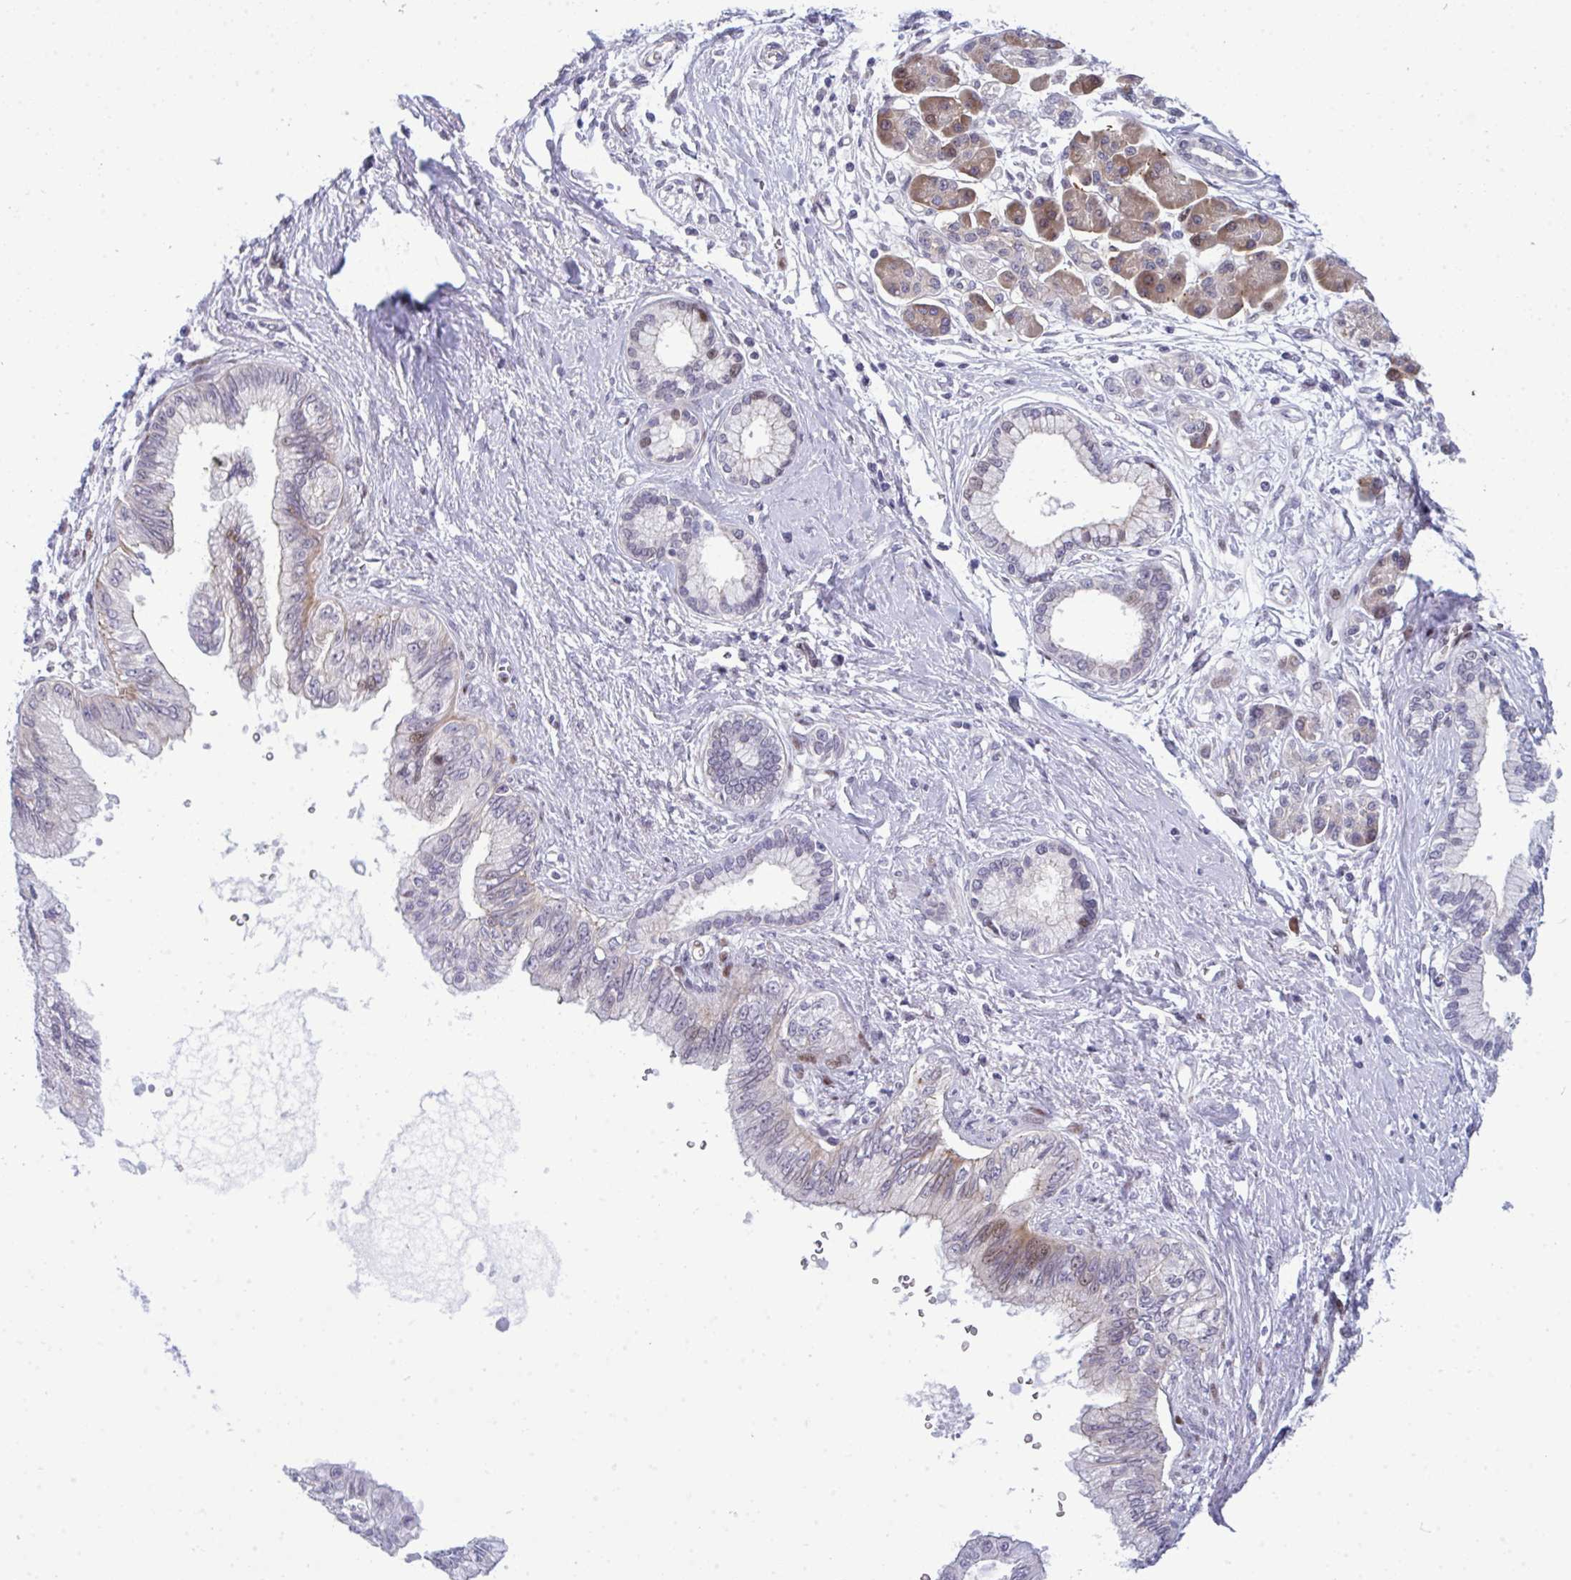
{"staining": {"intensity": "moderate", "quantity": "<25%", "location": "nuclear"}, "tissue": "pancreatic cancer", "cell_type": "Tumor cells", "image_type": "cancer", "snomed": [{"axis": "morphology", "description": "Adenocarcinoma, NOS"}, {"axis": "topography", "description": "Pancreas"}], "caption": "Protein staining of adenocarcinoma (pancreatic) tissue exhibits moderate nuclear positivity in about <25% of tumor cells.", "gene": "TAB1", "patient": {"sex": "female", "age": 77}}